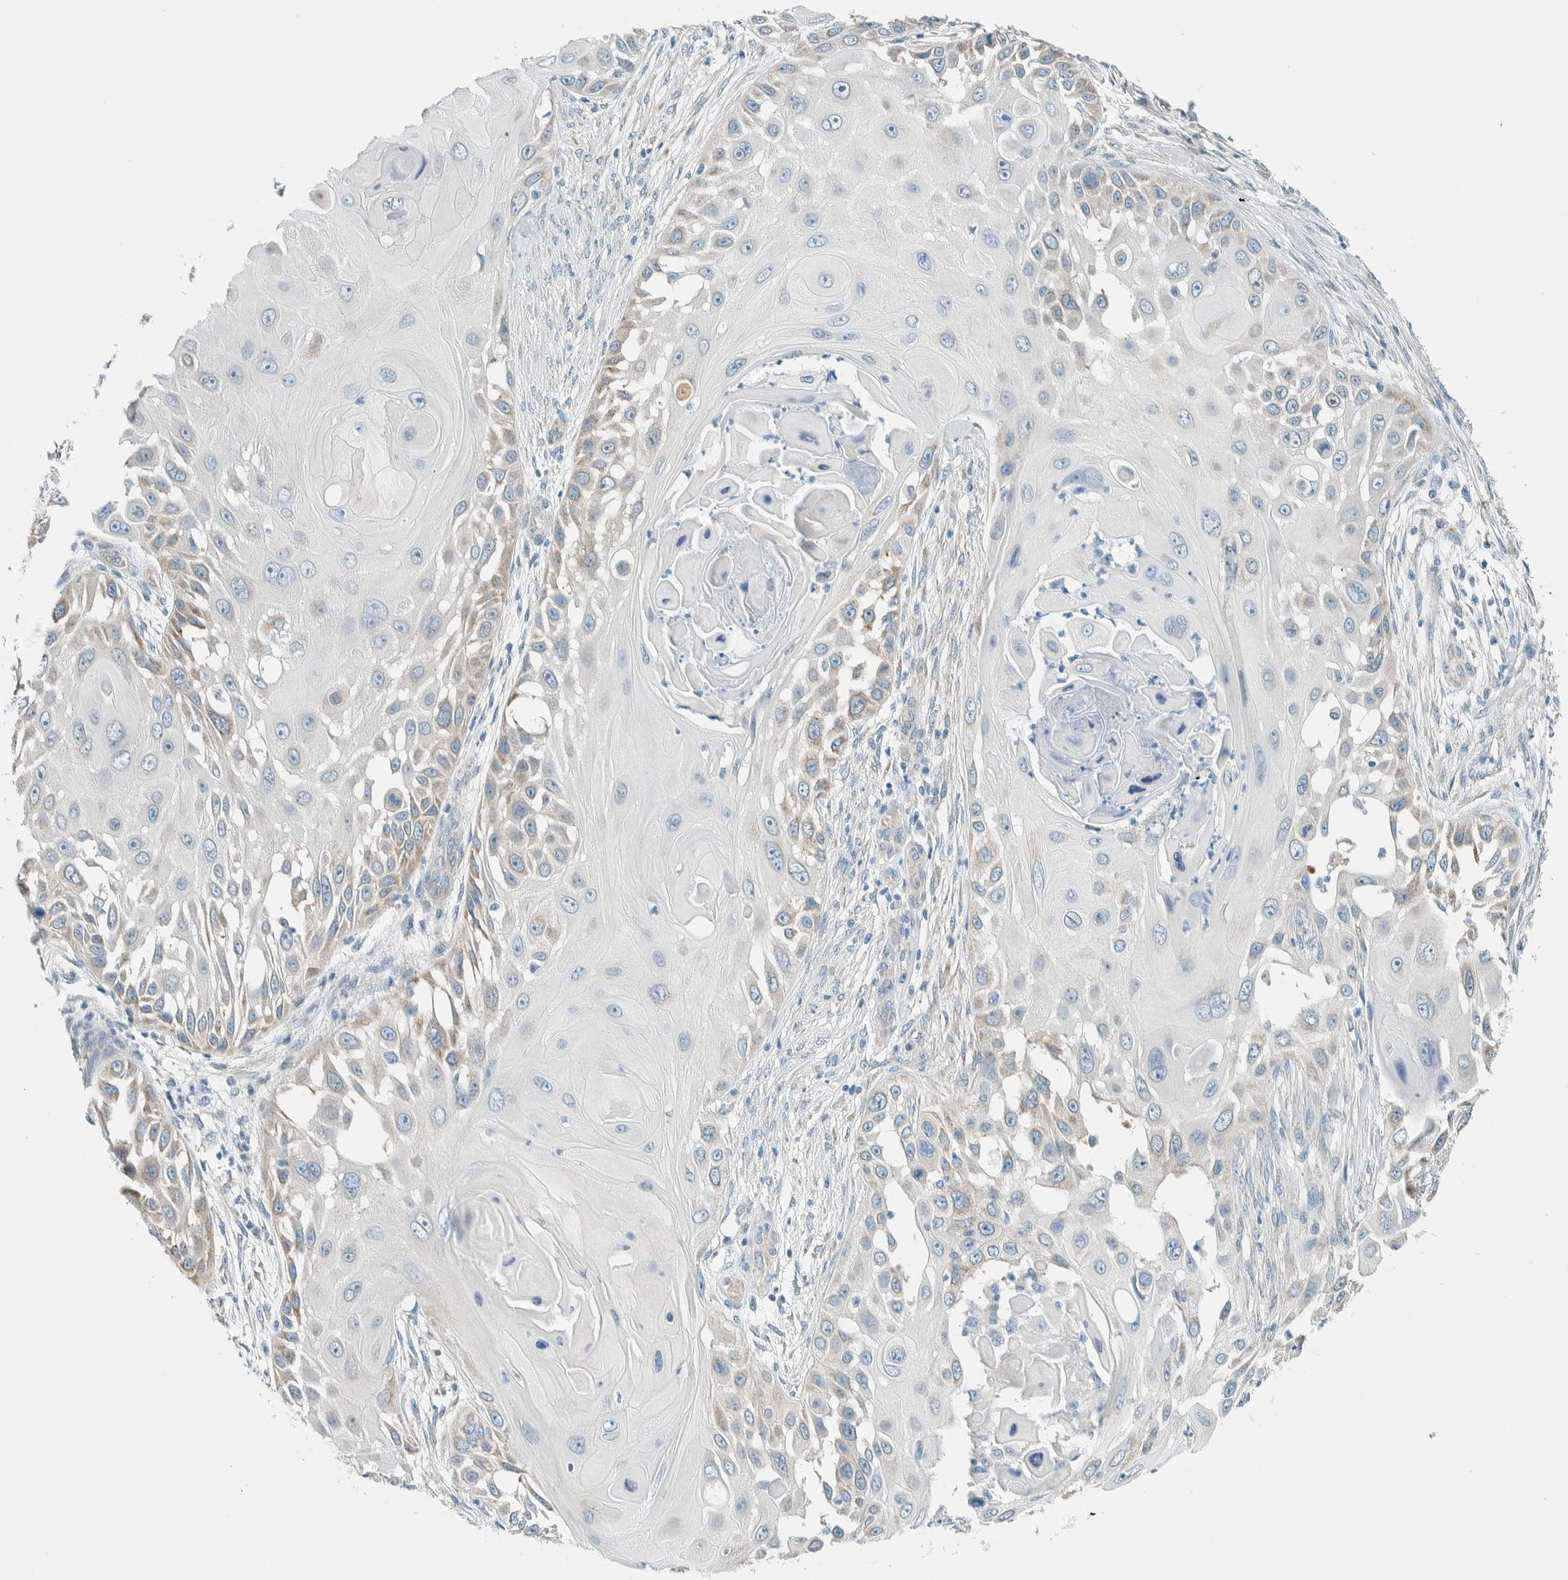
{"staining": {"intensity": "weak", "quantity": "25%-75%", "location": "cytoplasmic/membranous"}, "tissue": "skin cancer", "cell_type": "Tumor cells", "image_type": "cancer", "snomed": [{"axis": "morphology", "description": "Squamous cell carcinoma, NOS"}, {"axis": "topography", "description": "Skin"}], "caption": "Immunohistochemical staining of skin cancer (squamous cell carcinoma) demonstrates low levels of weak cytoplasmic/membranous staining in about 25%-75% of tumor cells.", "gene": "ALDH7A1", "patient": {"sex": "female", "age": 44}}